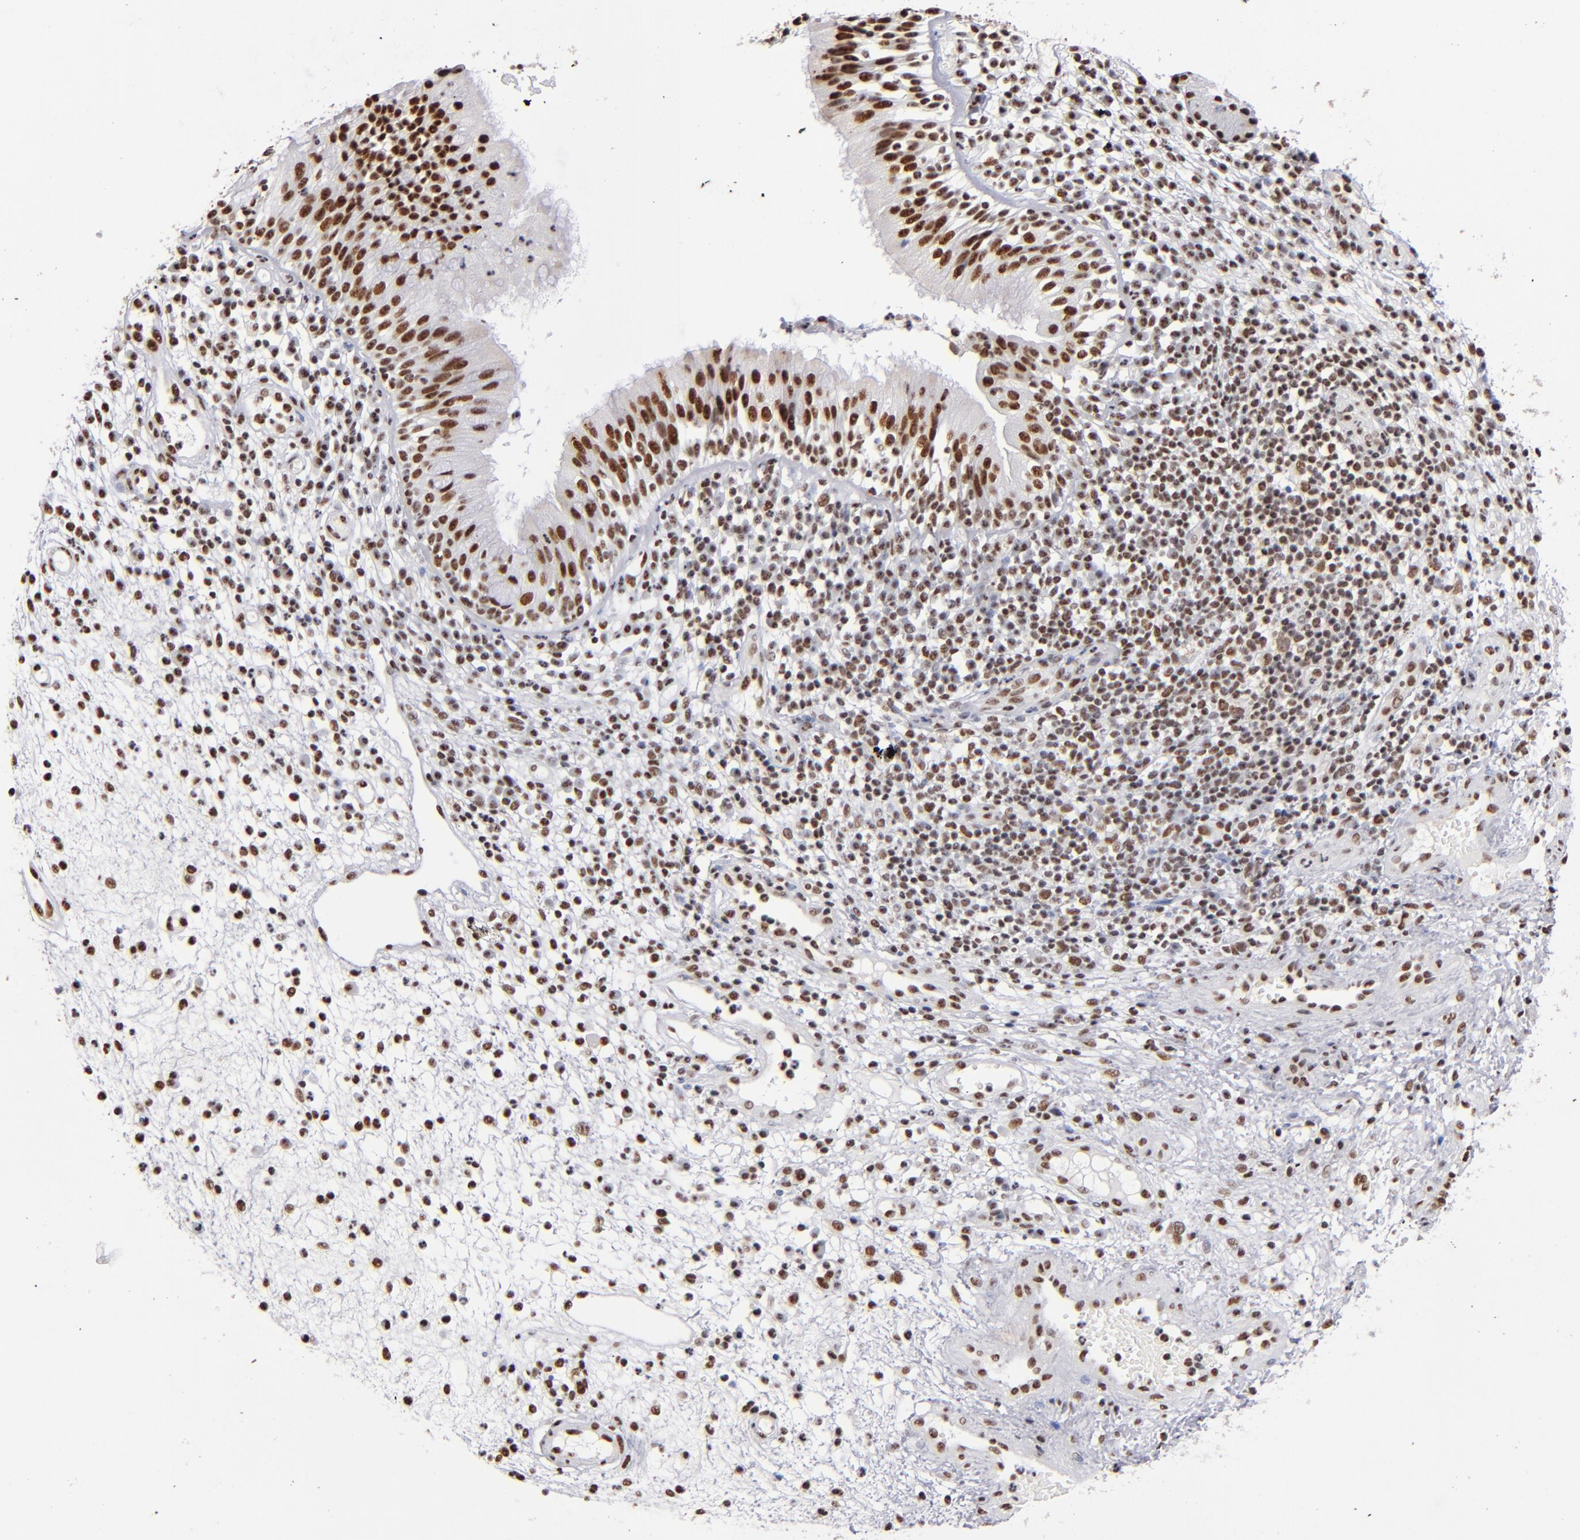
{"staining": {"intensity": "strong", "quantity": ">75%", "location": "nuclear"}, "tissue": "nasopharynx", "cell_type": "Respiratory epithelial cells", "image_type": "normal", "snomed": [{"axis": "morphology", "description": "Normal tissue, NOS"}, {"axis": "morphology", "description": "Inflammation, NOS"}, {"axis": "morphology", "description": "Malignant melanoma, Metastatic site"}, {"axis": "topography", "description": "Nasopharynx"}], "caption": "Nasopharynx stained for a protein demonstrates strong nuclear positivity in respiratory epithelial cells.", "gene": "MN1", "patient": {"sex": "female", "age": 55}}